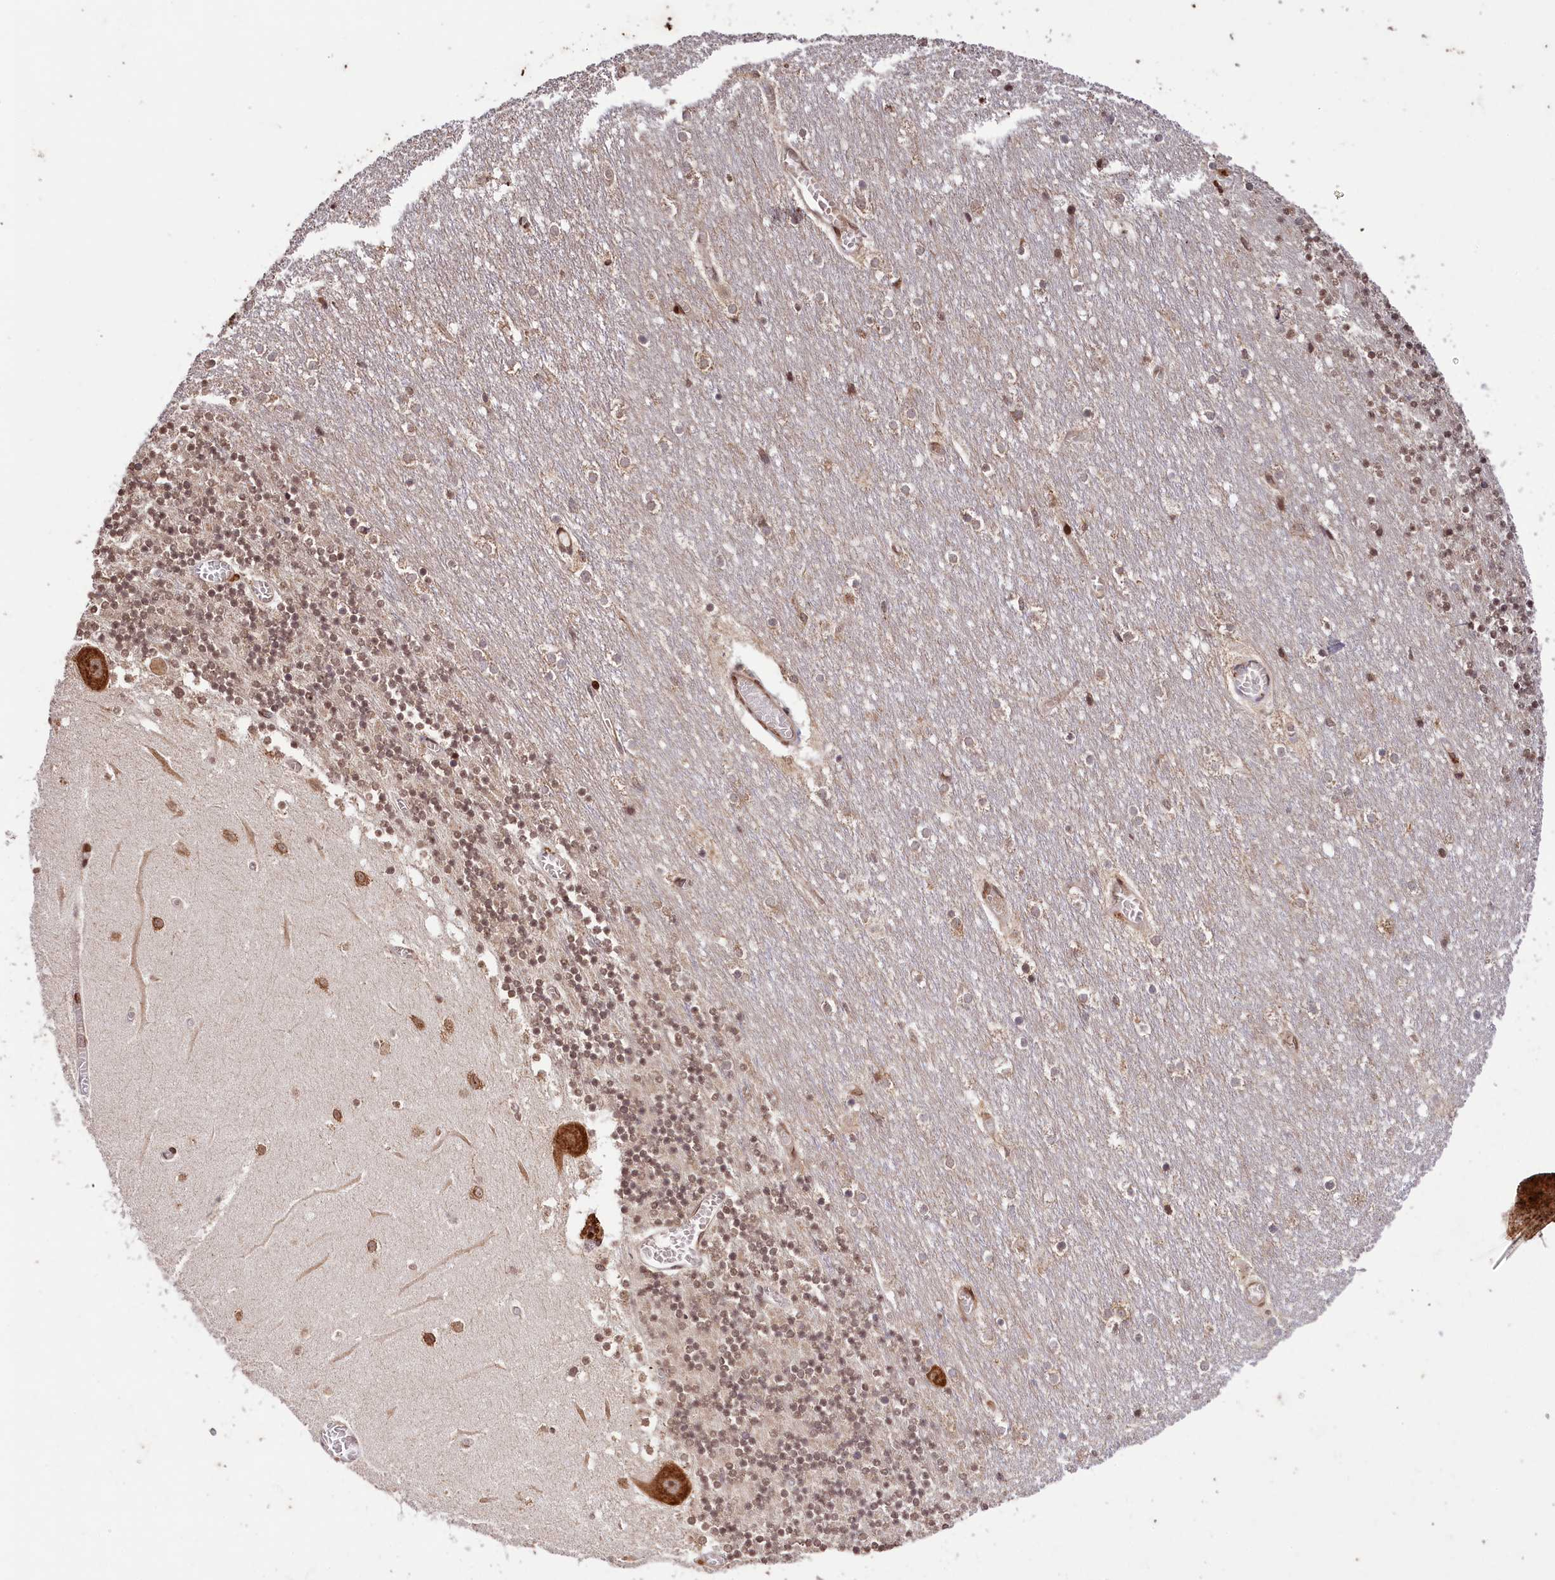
{"staining": {"intensity": "moderate", "quantity": "25%-75%", "location": "cytoplasmic/membranous,nuclear"}, "tissue": "cerebellum", "cell_type": "Cells in granular layer", "image_type": "normal", "snomed": [{"axis": "morphology", "description": "Normal tissue, NOS"}, {"axis": "topography", "description": "Cerebellum"}], "caption": "IHC (DAB) staining of benign human cerebellum exhibits moderate cytoplasmic/membranous,nuclear protein staining in about 25%-75% of cells in granular layer.", "gene": "LARP4", "patient": {"sex": "female", "age": 28}}